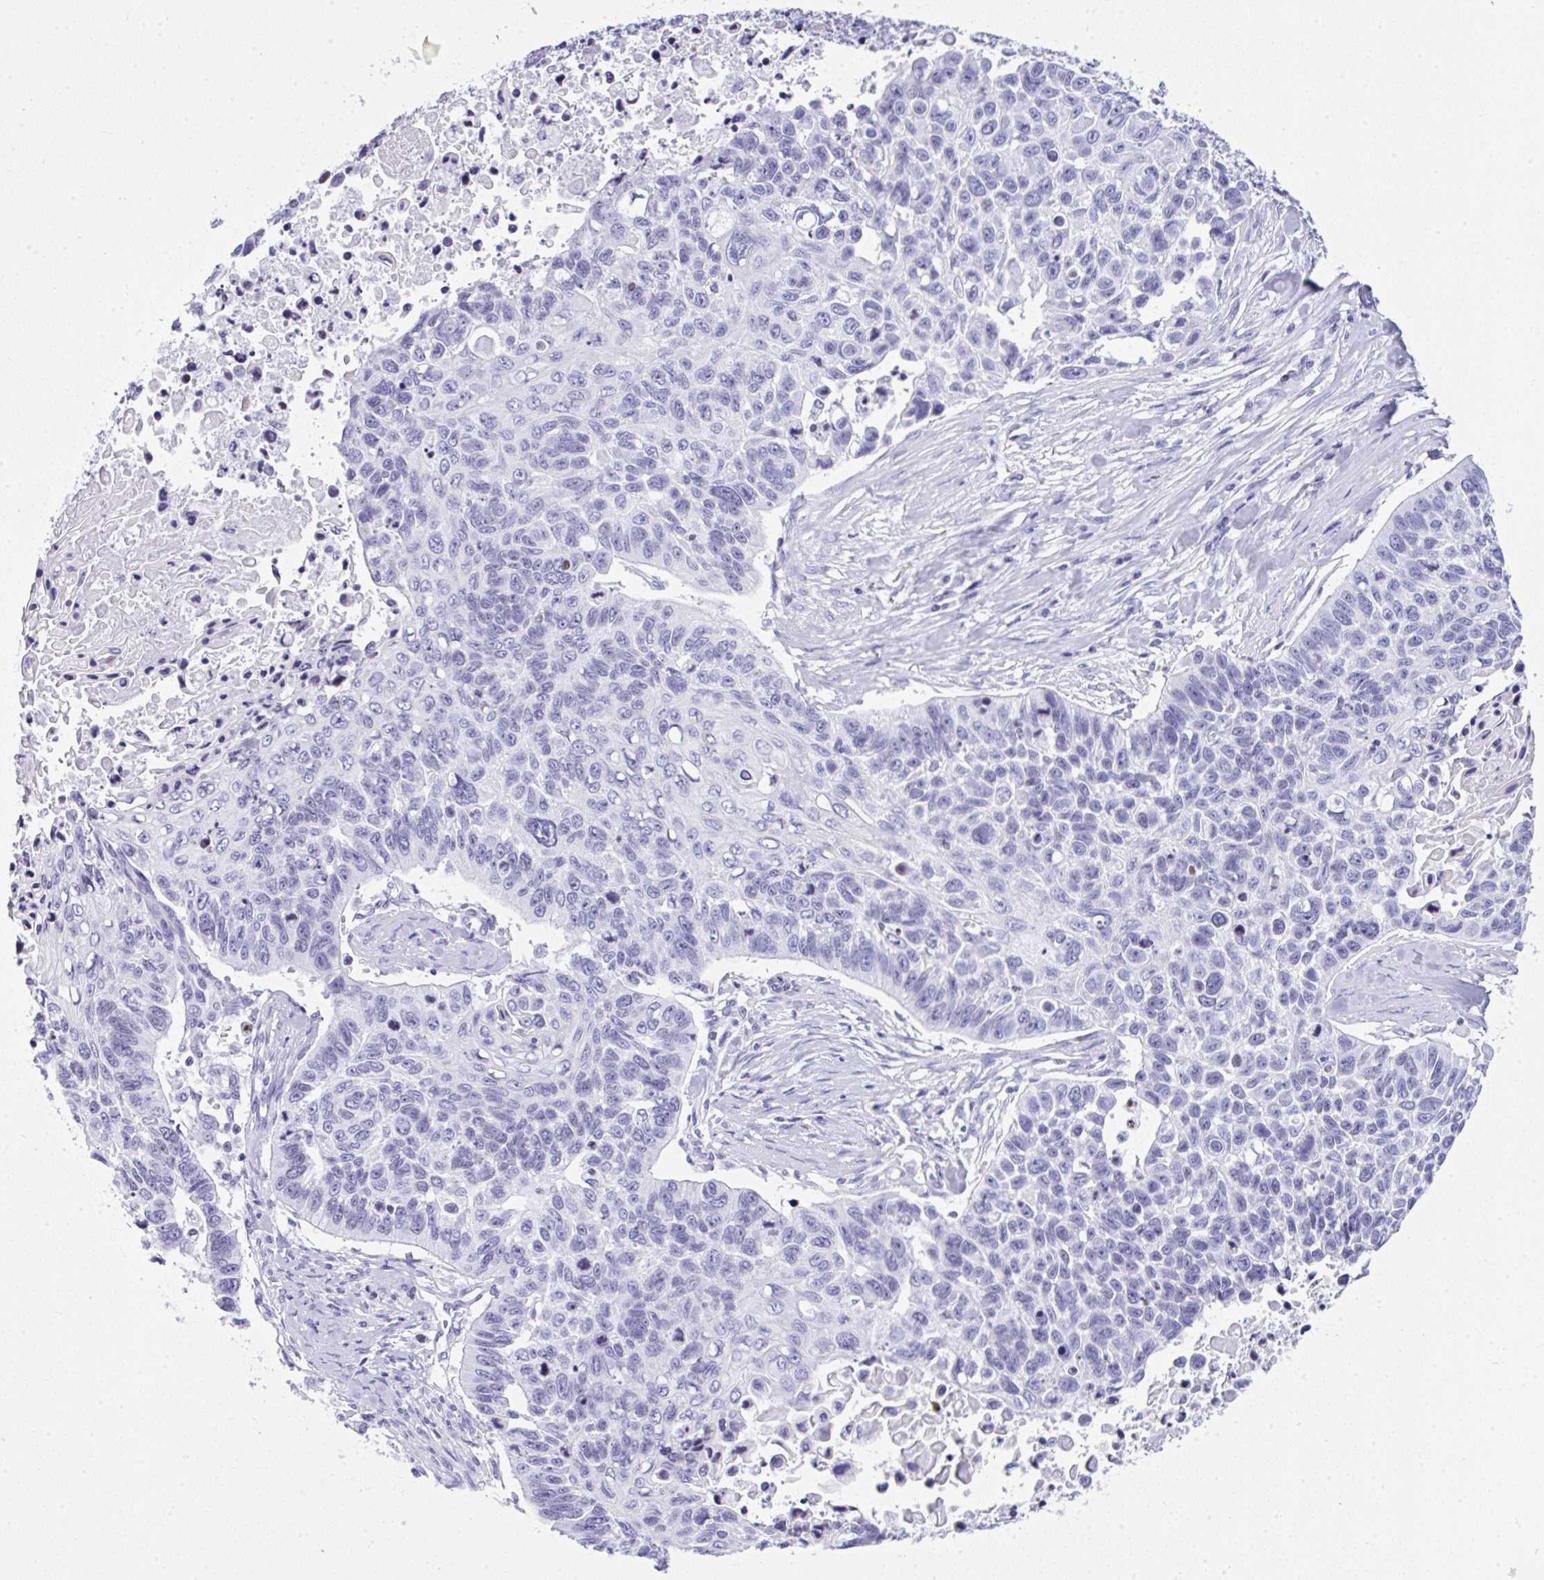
{"staining": {"intensity": "negative", "quantity": "none", "location": "none"}, "tissue": "lung cancer", "cell_type": "Tumor cells", "image_type": "cancer", "snomed": [{"axis": "morphology", "description": "Squamous cell carcinoma, NOS"}, {"axis": "topography", "description": "Lung"}], "caption": "Immunohistochemistry micrograph of human lung cancer stained for a protein (brown), which exhibits no positivity in tumor cells.", "gene": "KRT27", "patient": {"sex": "male", "age": 62}}